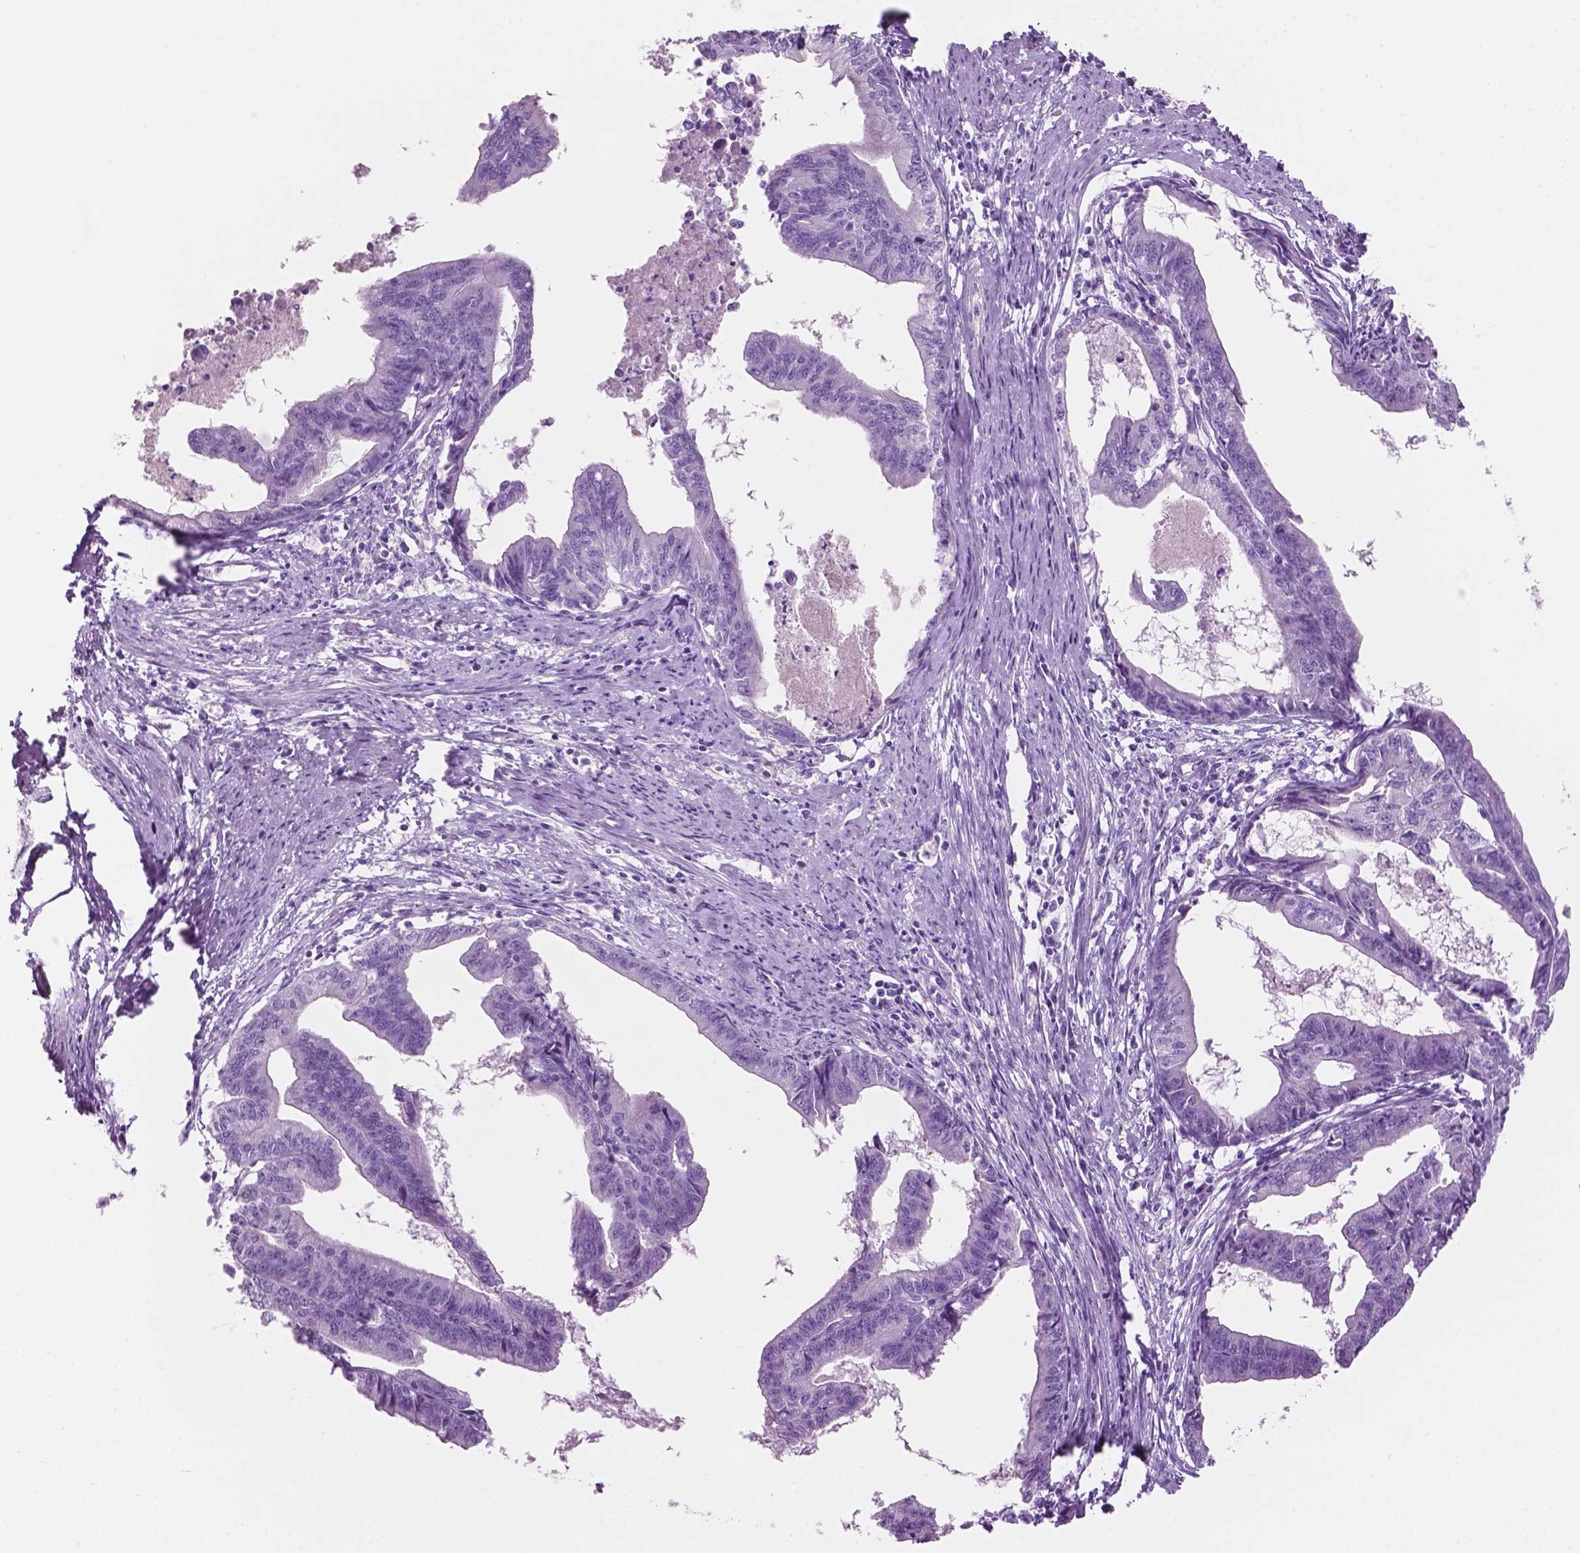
{"staining": {"intensity": "negative", "quantity": "none", "location": "none"}, "tissue": "endometrial cancer", "cell_type": "Tumor cells", "image_type": "cancer", "snomed": [{"axis": "morphology", "description": "Adenocarcinoma, NOS"}, {"axis": "topography", "description": "Endometrium"}], "caption": "The IHC histopathology image has no significant staining in tumor cells of endometrial cancer tissue.", "gene": "CLDN17", "patient": {"sex": "female", "age": 65}}